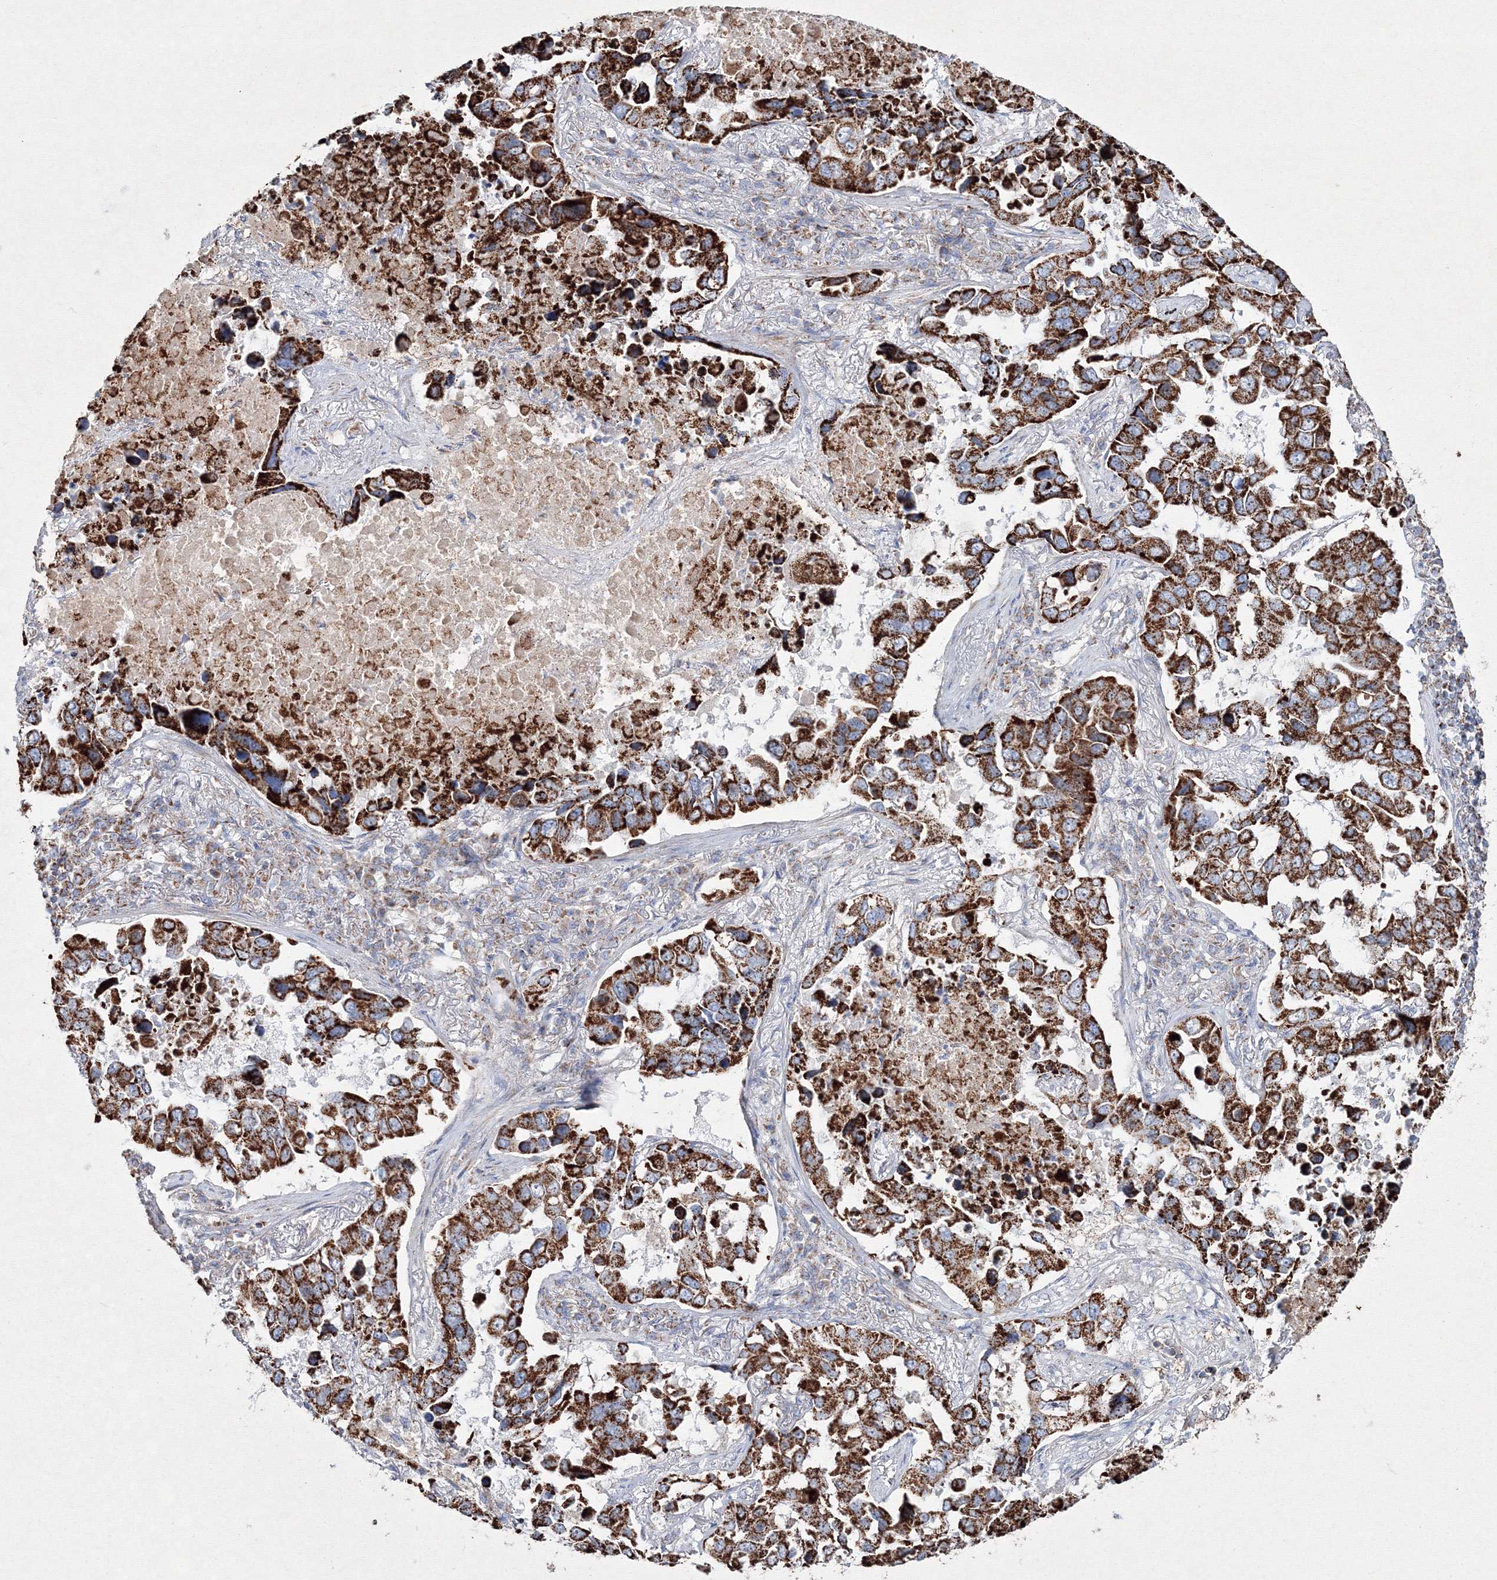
{"staining": {"intensity": "strong", "quantity": ">75%", "location": "cytoplasmic/membranous"}, "tissue": "lung cancer", "cell_type": "Tumor cells", "image_type": "cancer", "snomed": [{"axis": "morphology", "description": "Adenocarcinoma, NOS"}, {"axis": "topography", "description": "Lung"}], "caption": "Strong cytoplasmic/membranous protein expression is seen in approximately >75% of tumor cells in adenocarcinoma (lung). The protein of interest is stained brown, and the nuclei are stained in blue (DAB (3,3'-diaminobenzidine) IHC with brightfield microscopy, high magnification).", "gene": "IGSF9", "patient": {"sex": "male", "age": 64}}